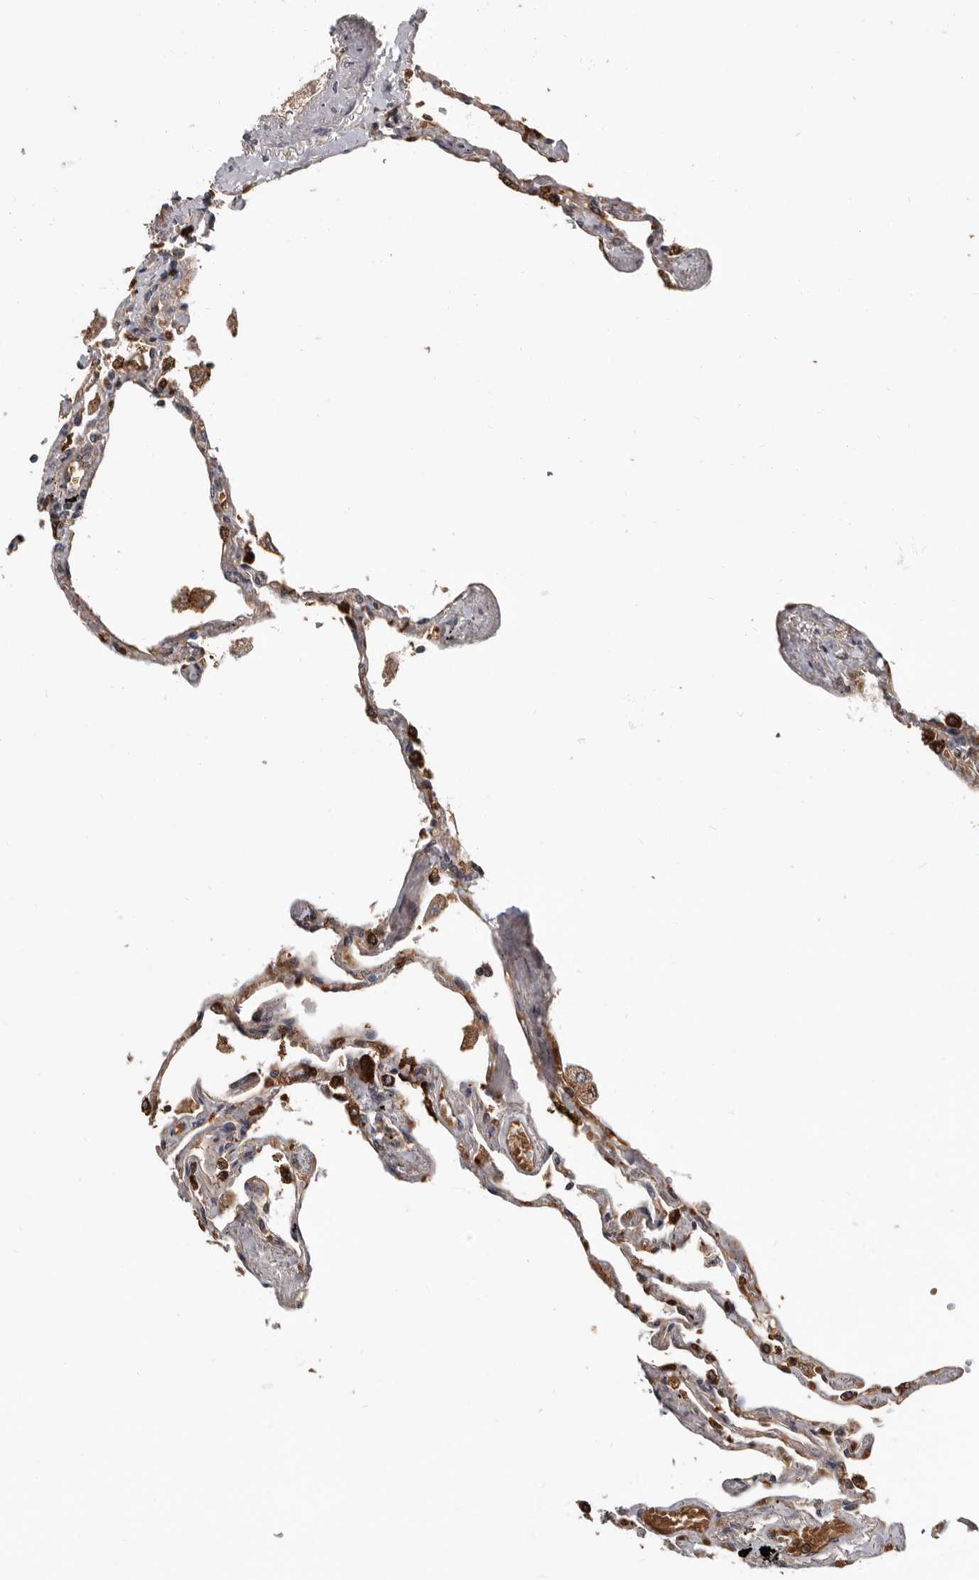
{"staining": {"intensity": "moderate", "quantity": ">75%", "location": "cytoplasmic/membranous"}, "tissue": "lung", "cell_type": "Alveolar cells", "image_type": "normal", "snomed": [{"axis": "morphology", "description": "Normal tissue, NOS"}, {"axis": "topography", "description": "Lung"}], "caption": "Immunohistochemistry (IHC) micrograph of benign lung: lung stained using immunohistochemistry shows medium levels of moderate protein expression localized specifically in the cytoplasmic/membranous of alveolar cells, appearing as a cytoplasmic/membranous brown color.", "gene": "FGFR4", "patient": {"sex": "female", "age": 67}}